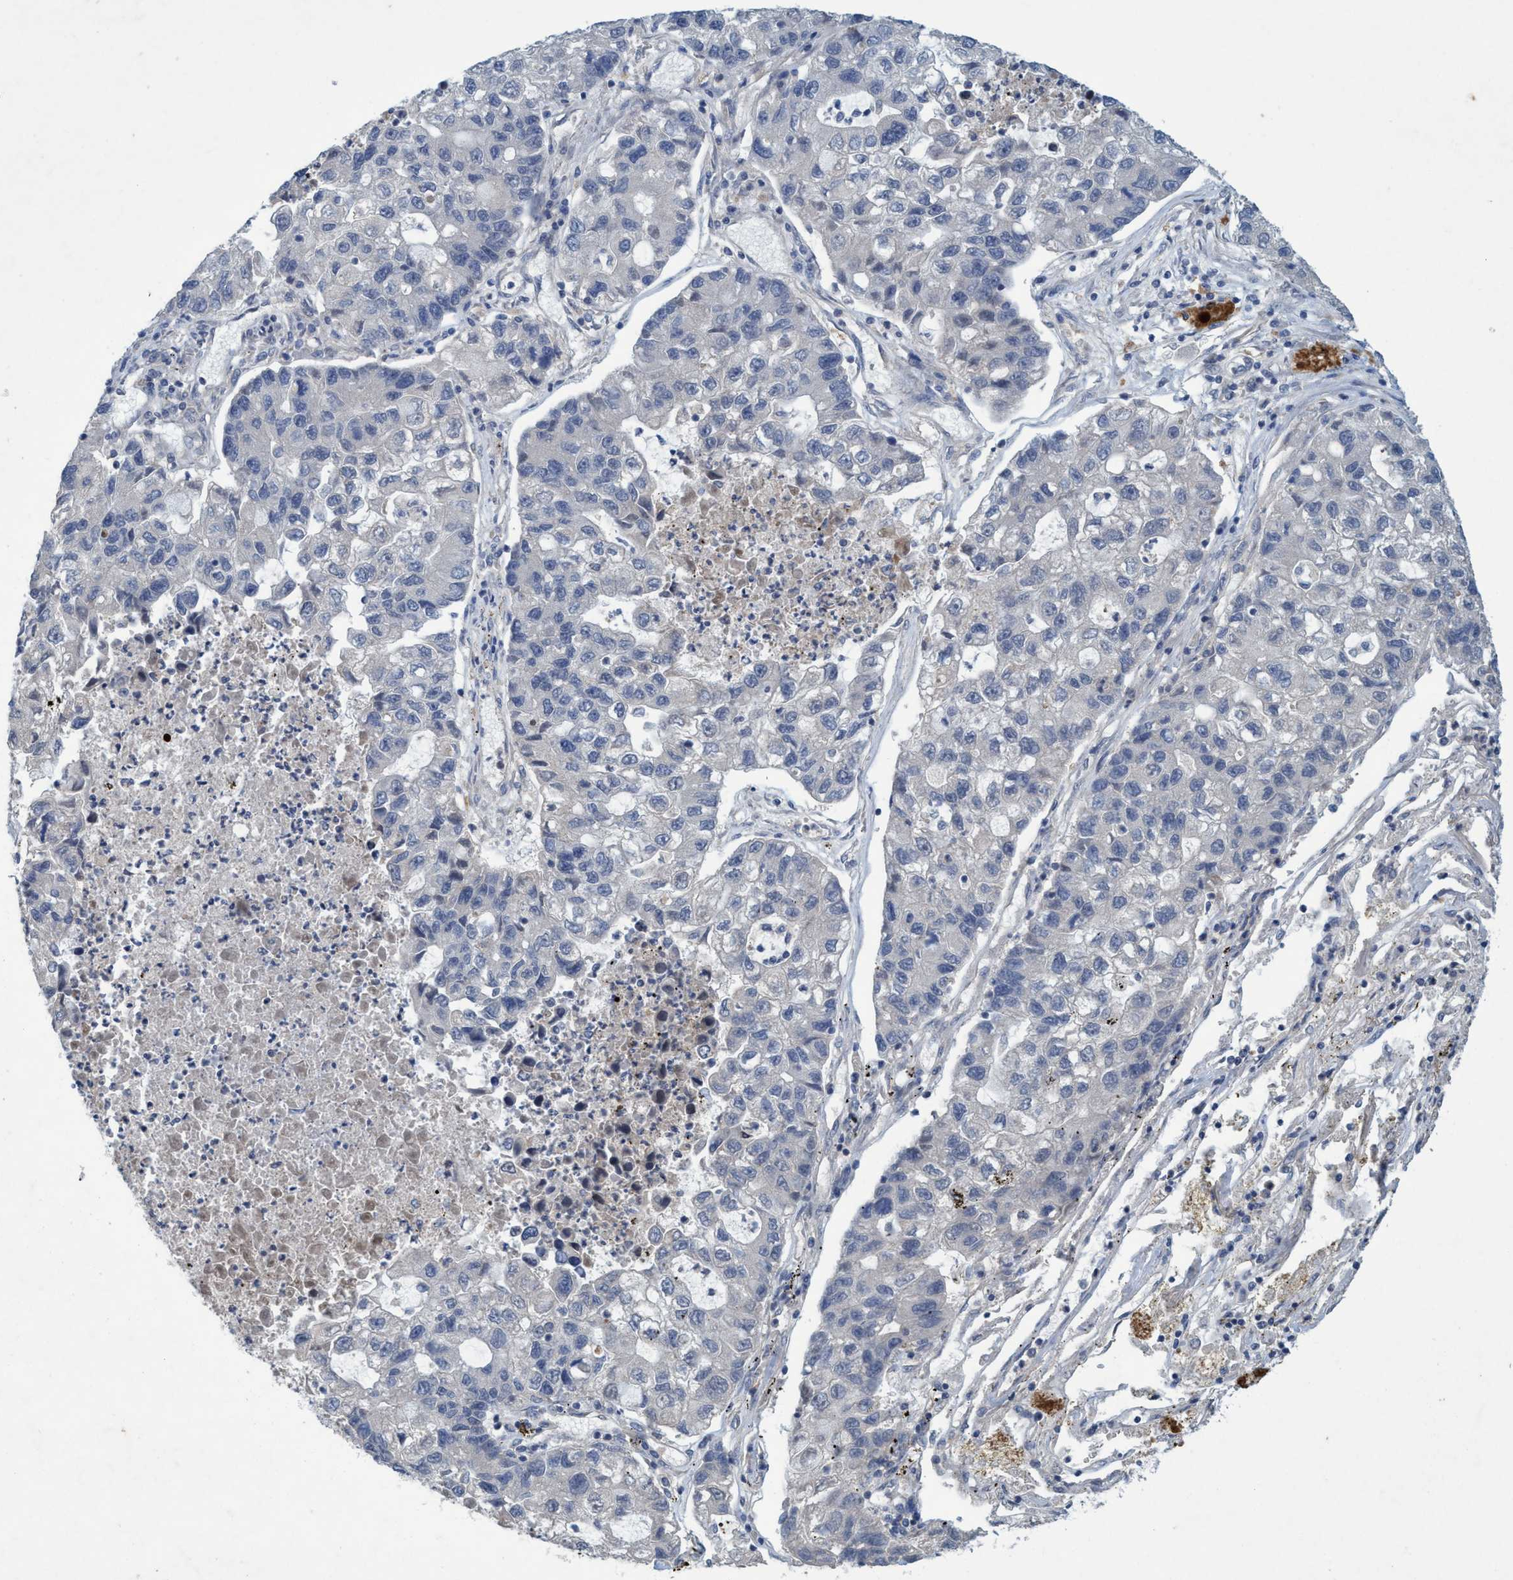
{"staining": {"intensity": "negative", "quantity": "none", "location": "none"}, "tissue": "lung cancer", "cell_type": "Tumor cells", "image_type": "cancer", "snomed": [{"axis": "morphology", "description": "Adenocarcinoma, NOS"}, {"axis": "topography", "description": "Lung"}], "caption": "This is a photomicrograph of IHC staining of lung adenocarcinoma, which shows no expression in tumor cells.", "gene": "RNF208", "patient": {"sex": "female", "age": 51}}